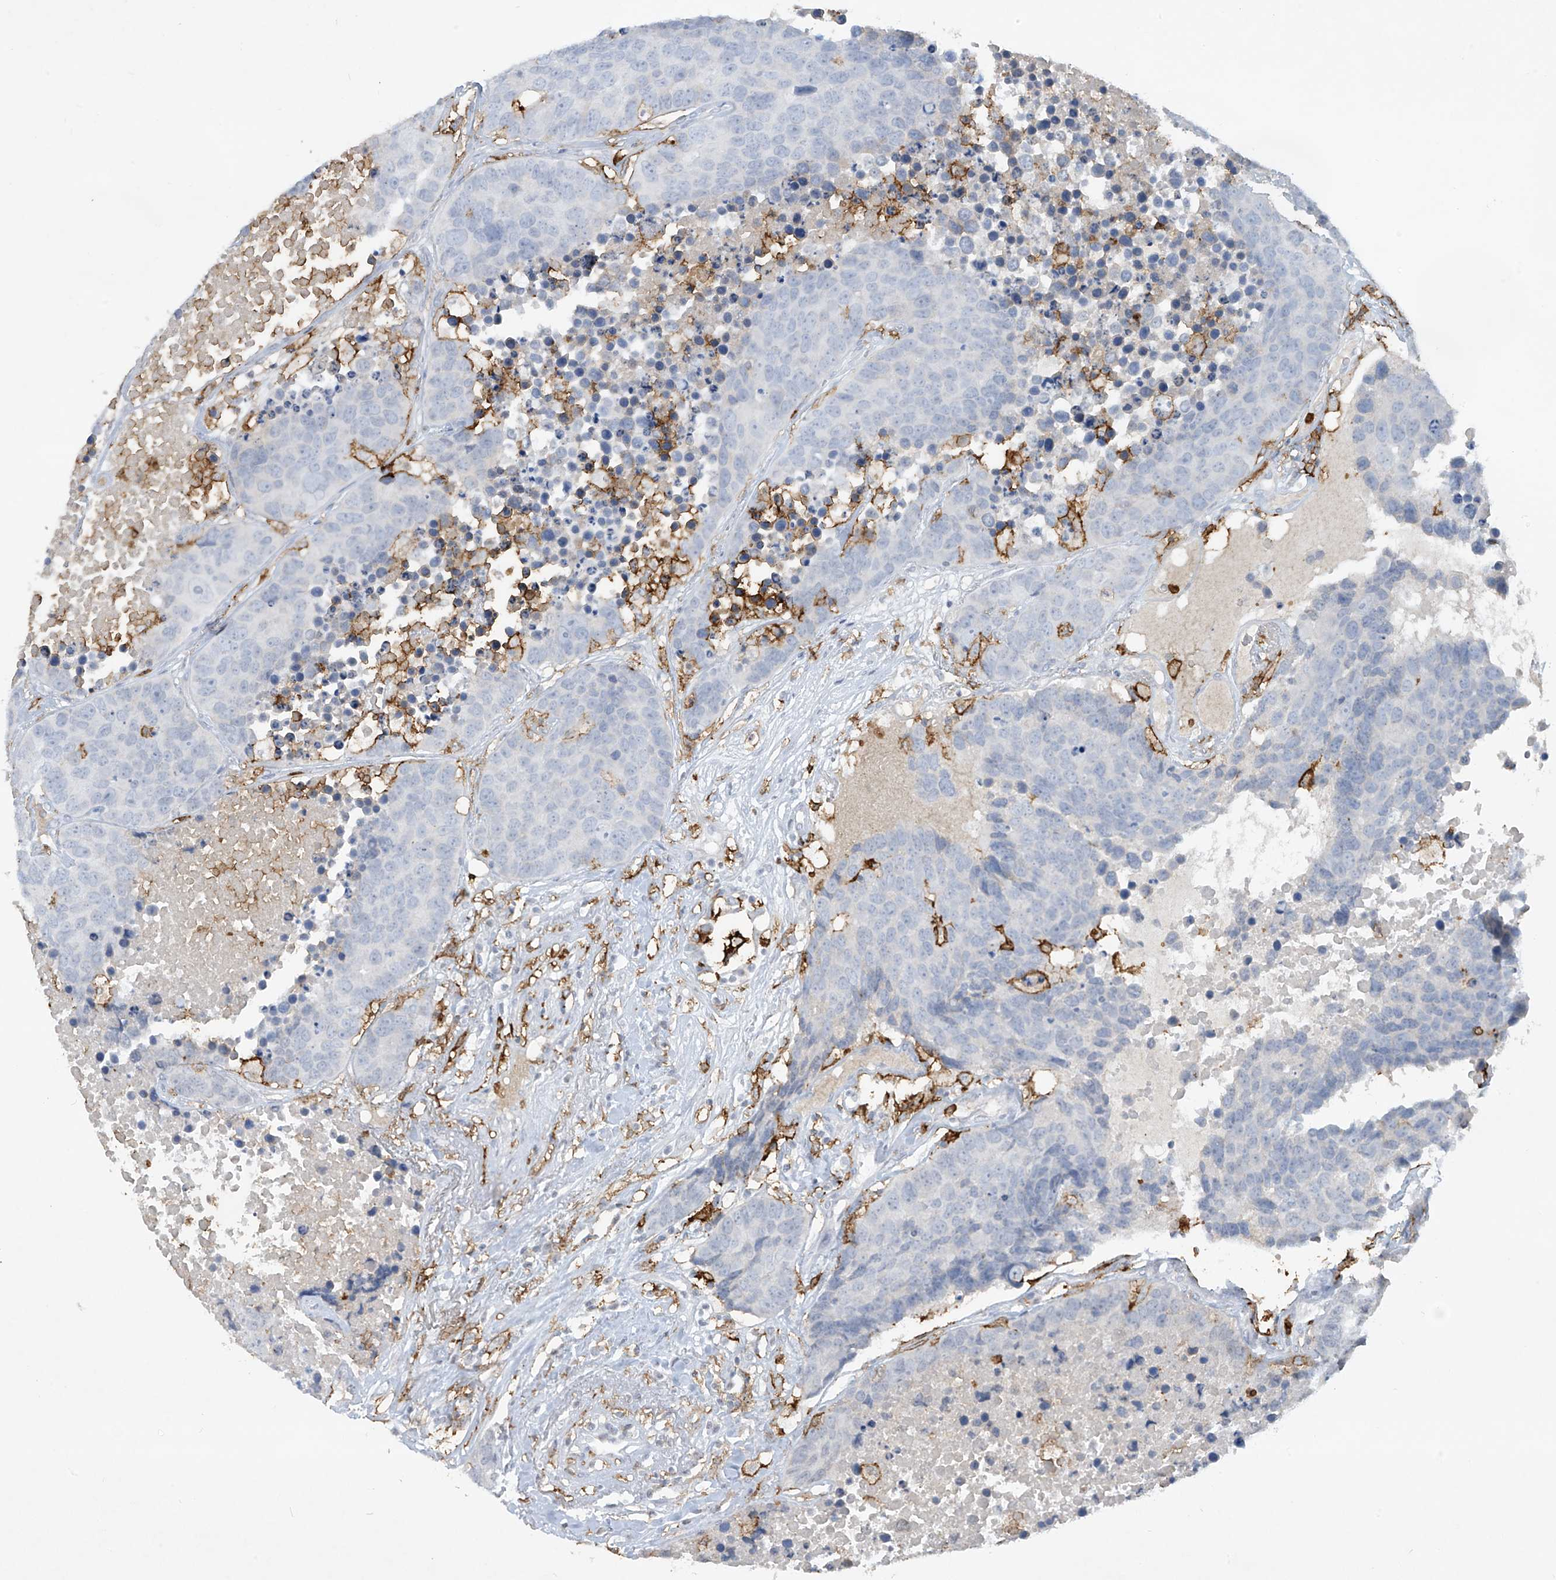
{"staining": {"intensity": "negative", "quantity": "none", "location": "none"}, "tissue": "carcinoid", "cell_type": "Tumor cells", "image_type": "cancer", "snomed": [{"axis": "morphology", "description": "Carcinoid, malignant, NOS"}, {"axis": "topography", "description": "Lung"}], "caption": "The micrograph exhibits no significant staining in tumor cells of carcinoid.", "gene": "FCGR3A", "patient": {"sex": "male", "age": 60}}